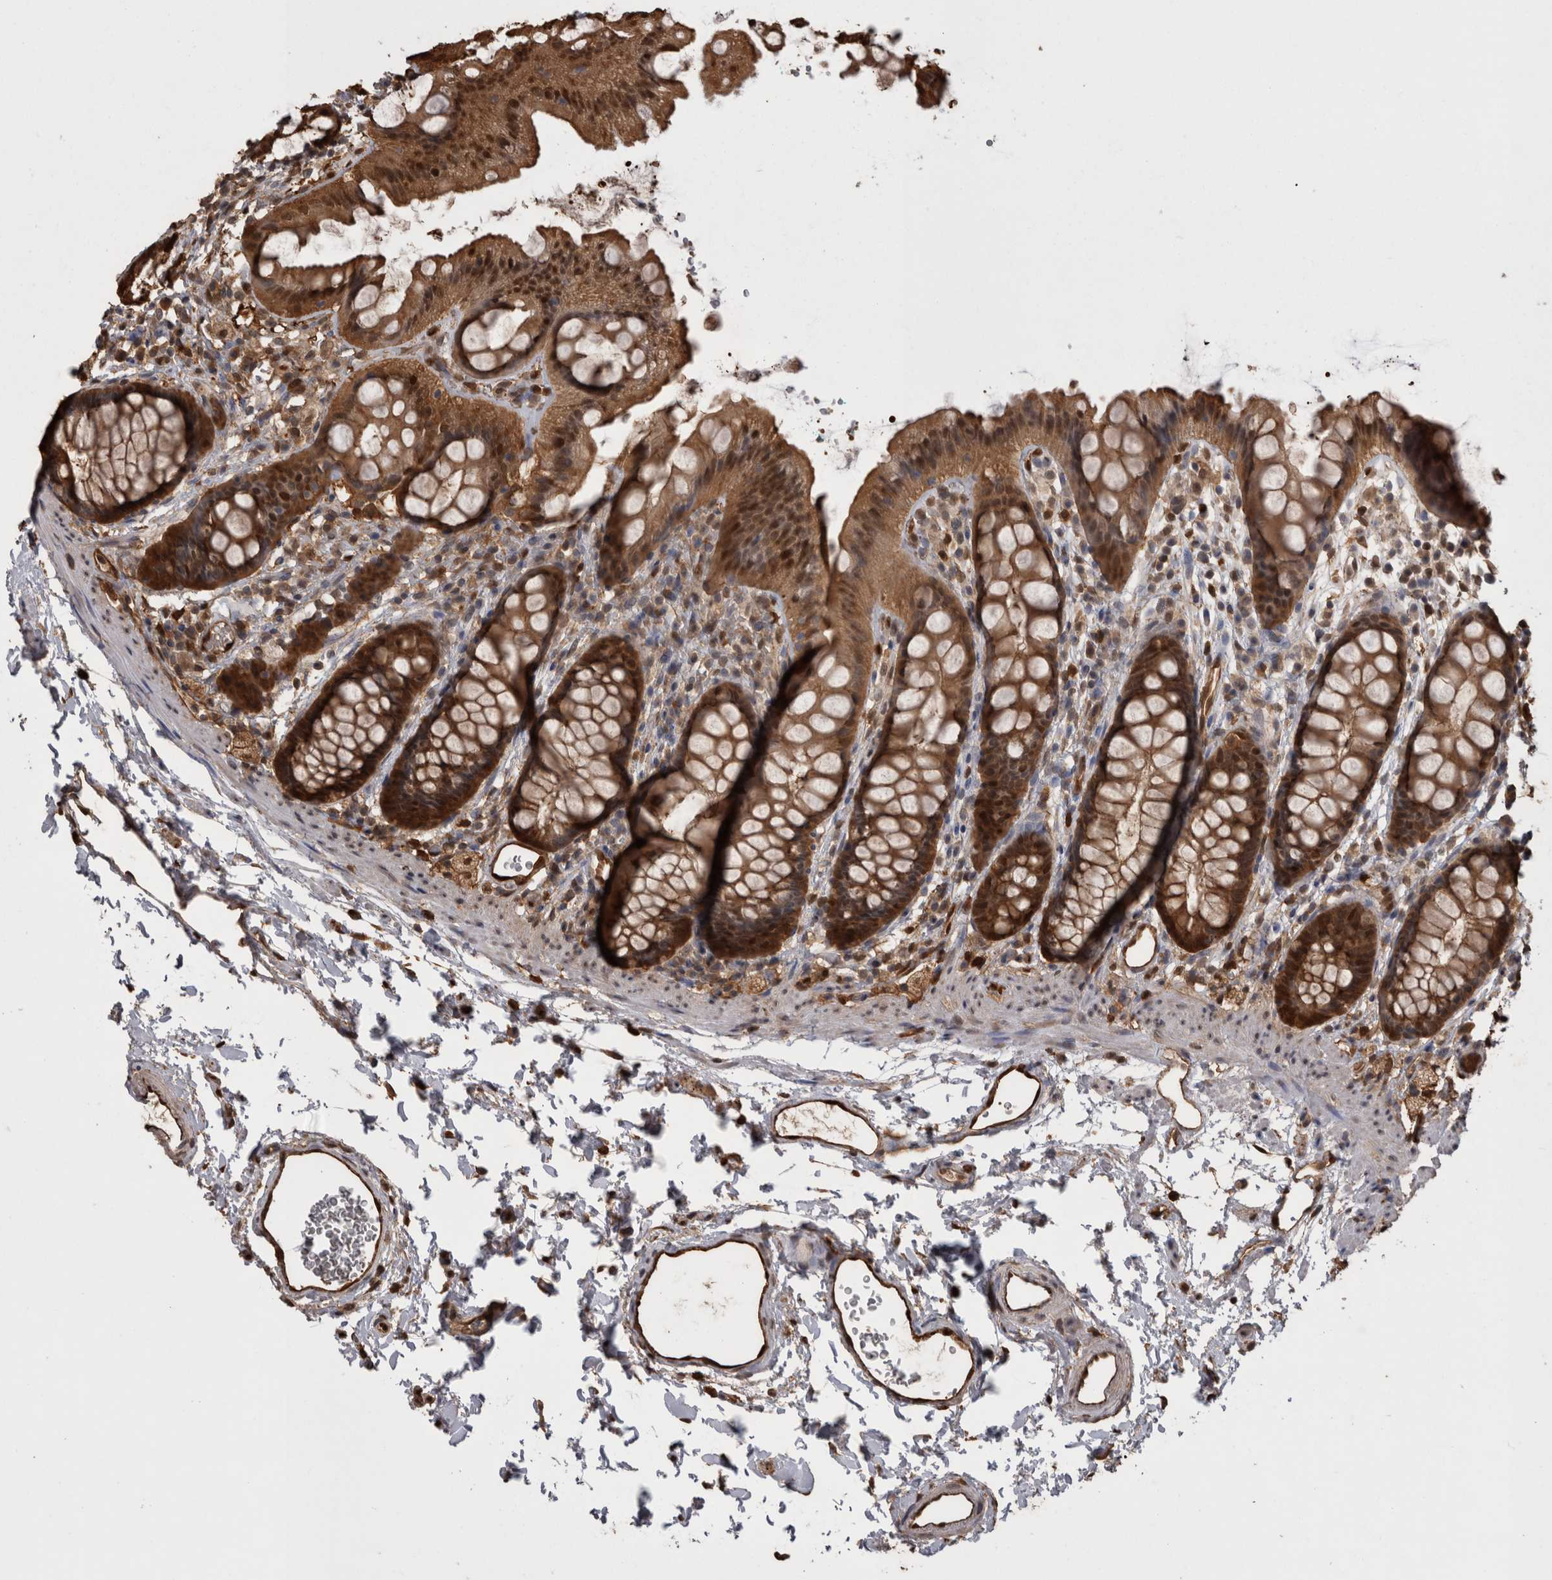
{"staining": {"intensity": "strong", "quantity": ">75%", "location": "cytoplasmic/membranous,nuclear"}, "tissue": "rectum", "cell_type": "Glandular cells", "image_type": "normal", "snomed": [{"axis": "morphology", "description": "Normal tissue, NOS"}, {"axis": "topography", "description": "Rectum"}], "caption": "A brown stain shows strong cytoplasmic/membranous,nuclear positivity of a protein in glandular cells of benign rectum. The protein of interest is stained brown, and the nuclei are stained in blue (DAB (3,3'-diaminobenzidine) IHC with brightfield microscopy, high magnification).", "gene": "LXN", "patient": {"sex": "female", "age": 65}}